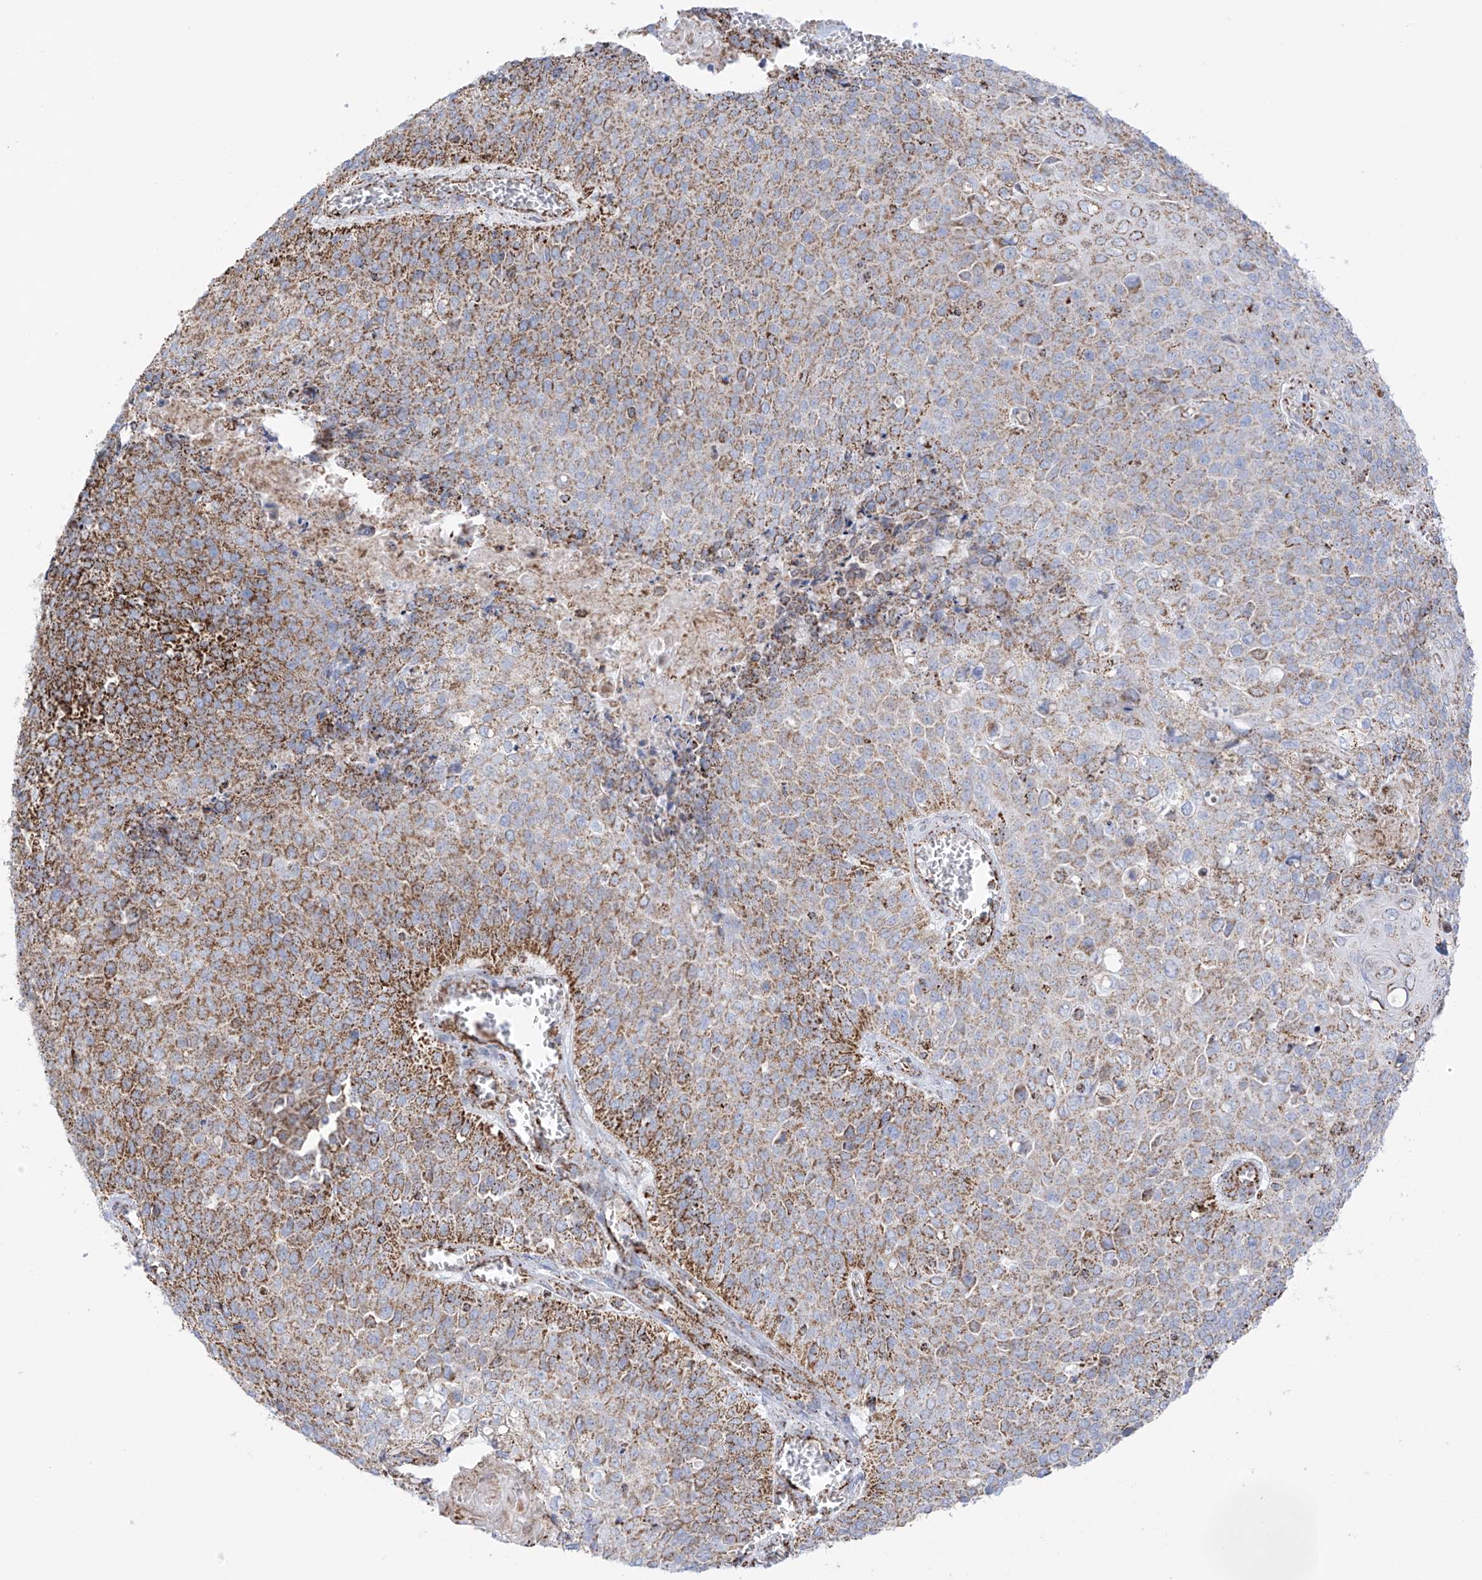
{"staining": {"intensity": "moderate", "quantity": ">75%", "location": "cytoplasmic/membranous"}, "tissue": "cervical cancer", "cell_type": "Tumor cells", "image_type": "cancer", "snomed": [{"axis": "morphology", "description": "Squamous cell carcinoma, NOS"}, {"axis": "topography", "description": "Cervix"}], "caption": "Protein analysis of squamous cell carcinoma (cervical) tissue demonstrates moderate cytoplasmic/membranous expression in approximately >75% of tumor cells.", "gene": "XKR3", "patient": {"sex": "female", "age": 39}}